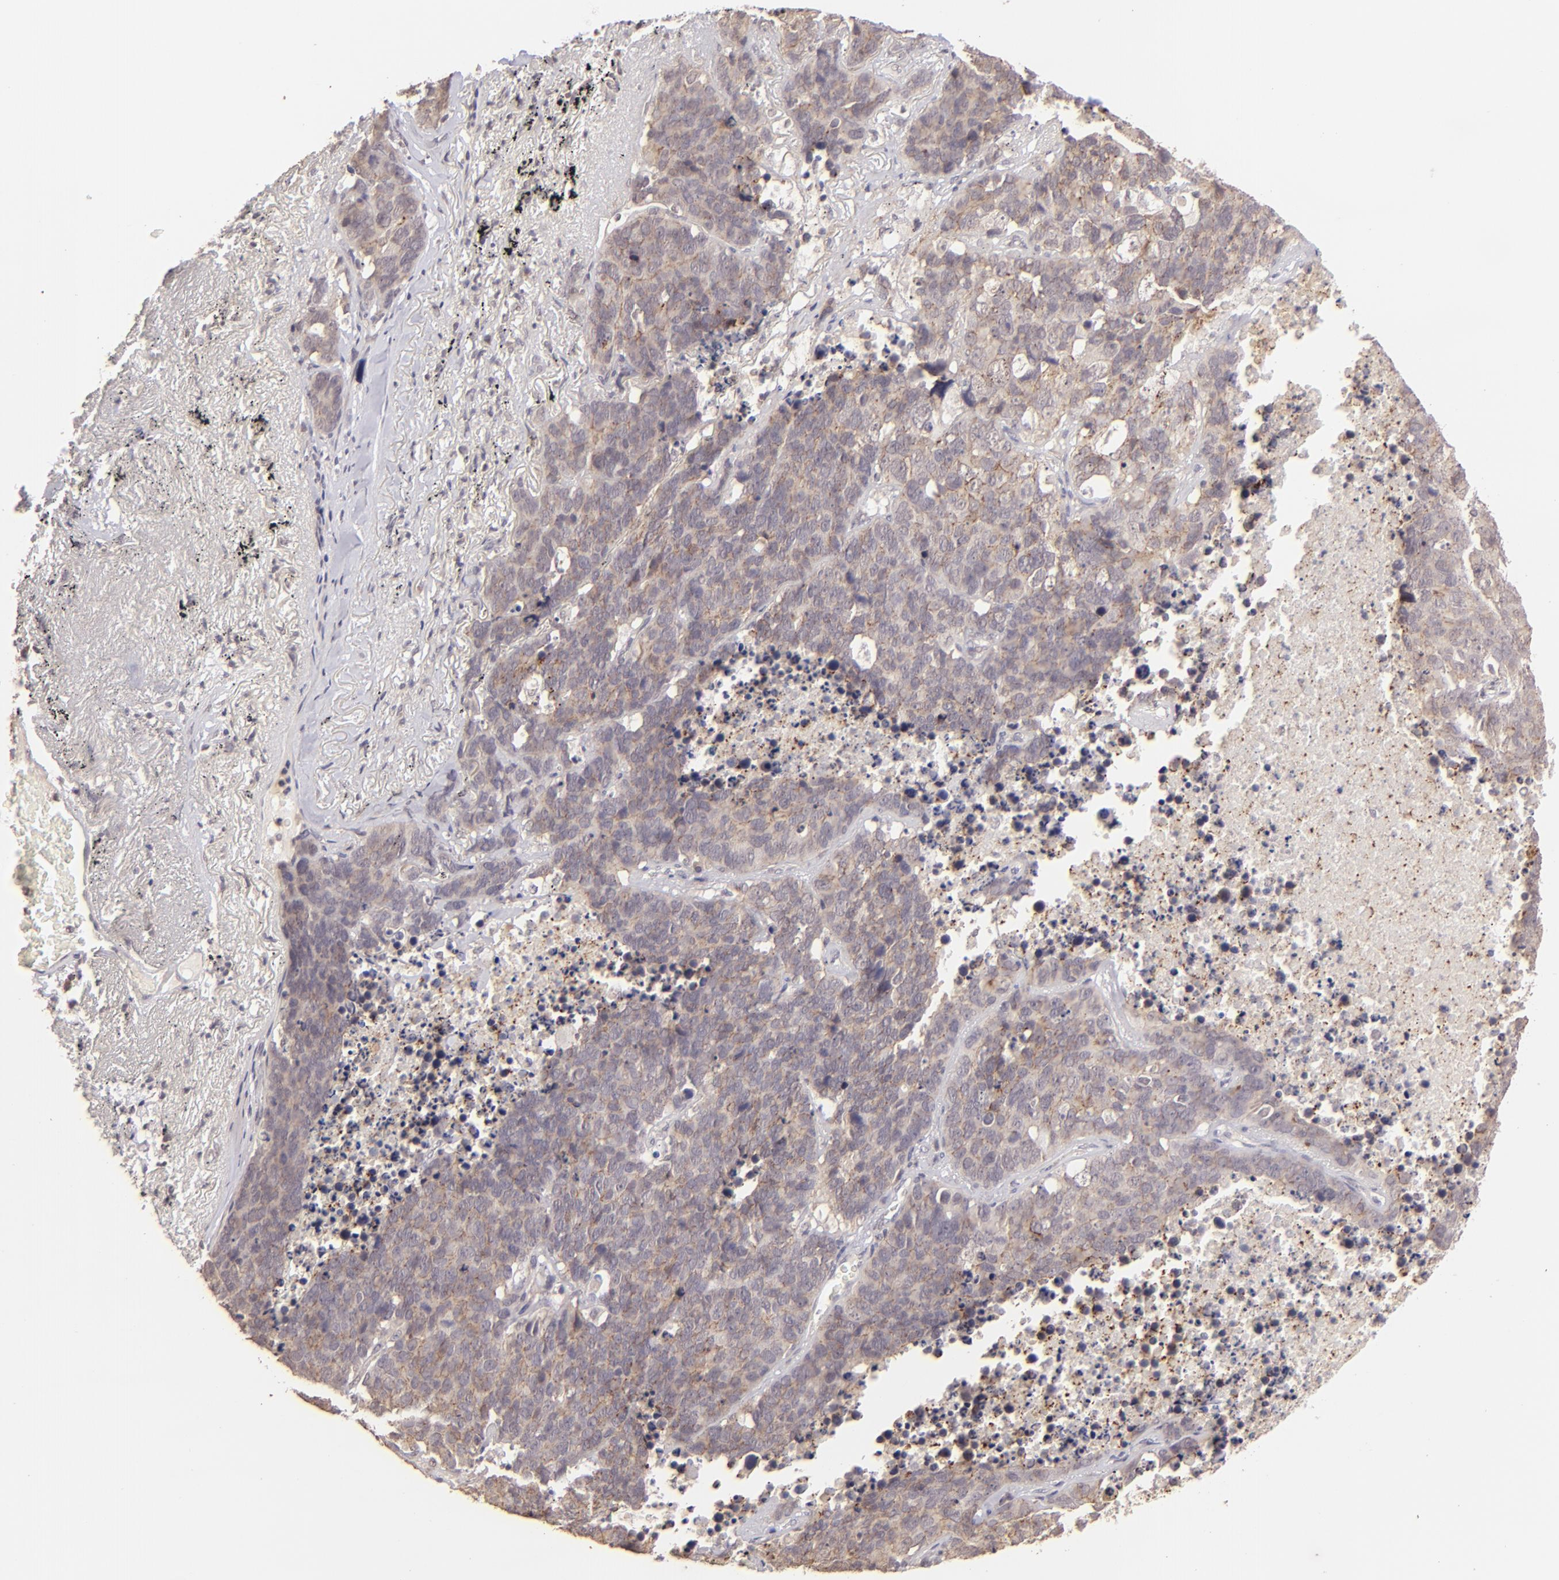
{"staining": {"intensity": "weak", "quantity": "<25%", "location": "cytoplasmic/membranous"}, "tissue": "lung cancer", "cell_type": "Tumor cells", "image_type": "cancer", "snomed": [{"axis": "morphology", "description": "Carcinoid, malignant, NOS"}, {"axis": "topography", "description": "Lung"}], "caption": "Immunohistochemistry (IHC) photomicrograph of carcinoid (malignant) (lung) stained for a protein (brown), which reveals no expression in tumor cells. (DAB immunohistochemistry with hematoxylin counter stain).", "gene": "CLDN1", "patient": {"sex": "male", "age": 60}}